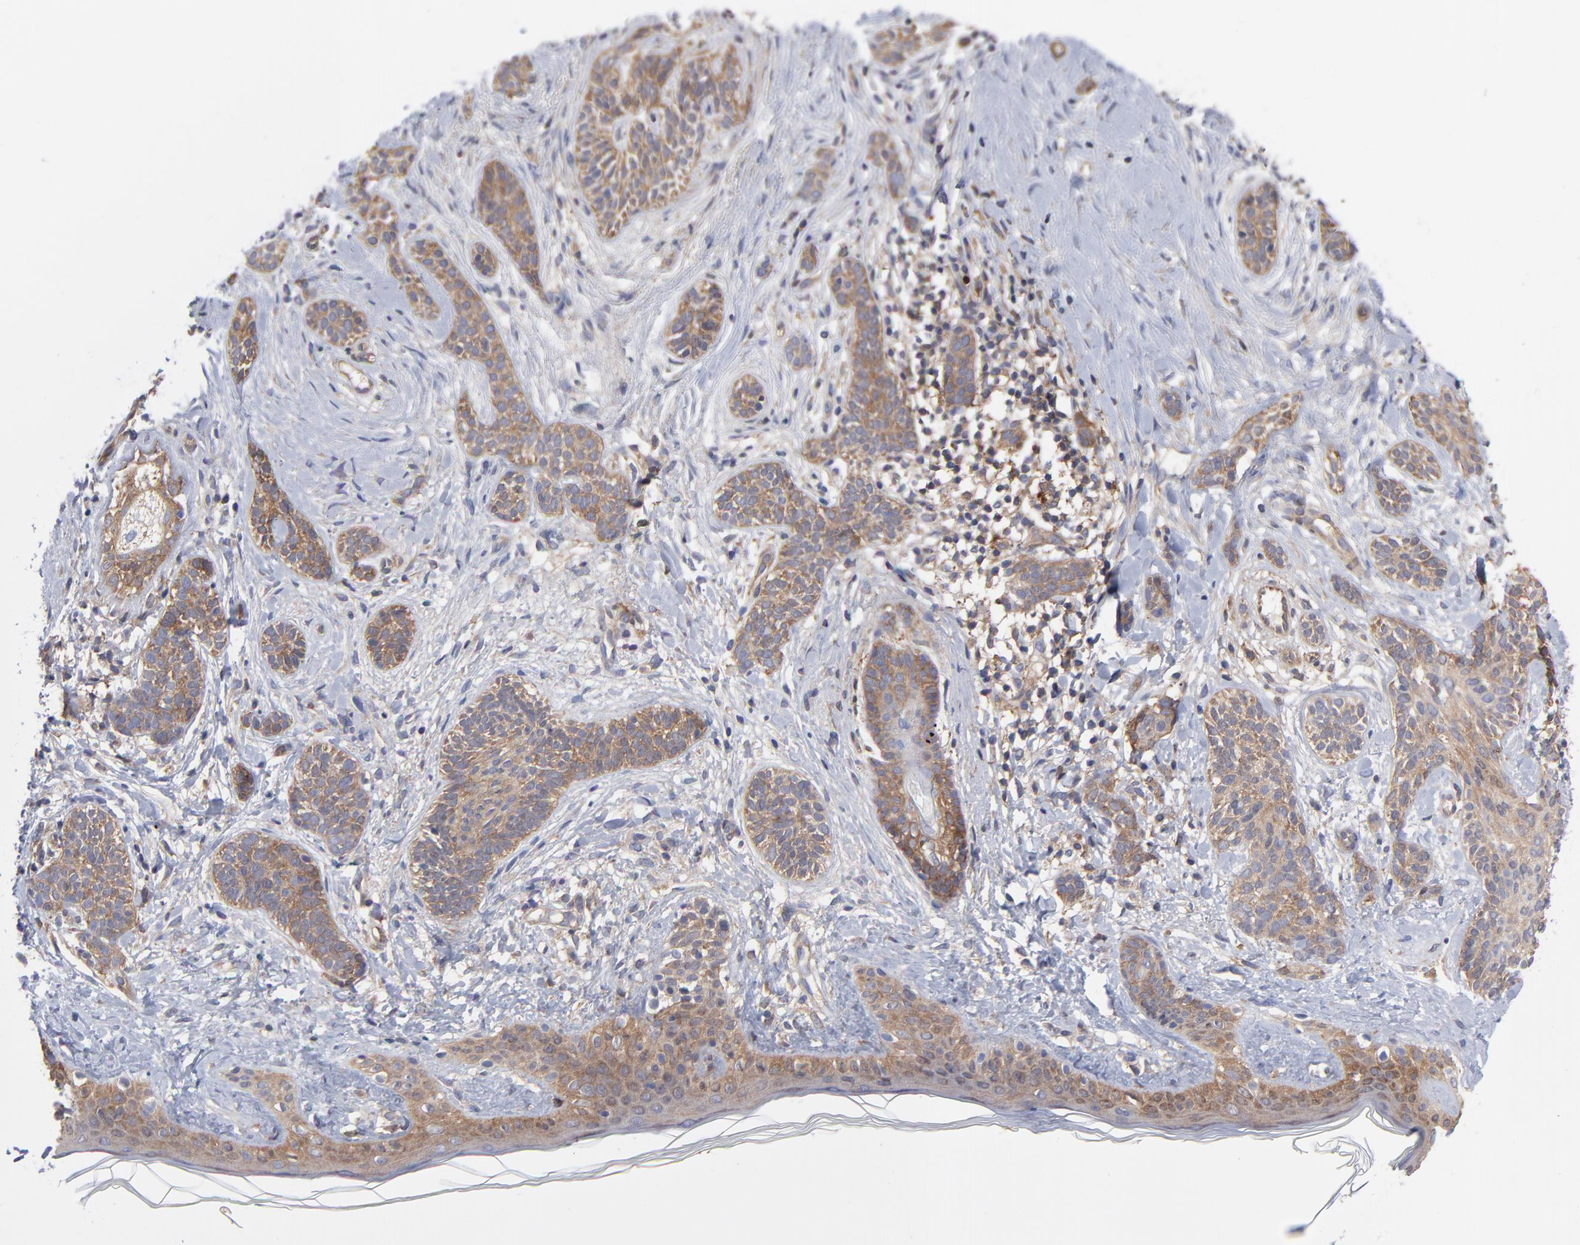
{"staining": {"intensity": "weak", "quantity": ">75%", "location": "cytoplasmic/membranous"}, "tissue": "skin cancer", "cell_type": "Tumor cells", "image_type": "cancer", "snomed": [{"axis": "morphology", "description": "Normal tissue, NOS"}, {"axis": "morphology", "description": "Basal cell carcinoma"}, {"axis": "topography", "description": "Skin"}], "caption": "A photomicrograph showing weak cytoplasmic/membranous expression in about >75% of tumor cells in skin cancer (basal cell carcinoma), as visualized by brown immunohistochemical staining.", "gene": "NFKBIA", "patient": {"sex": "male", "age": 63}}